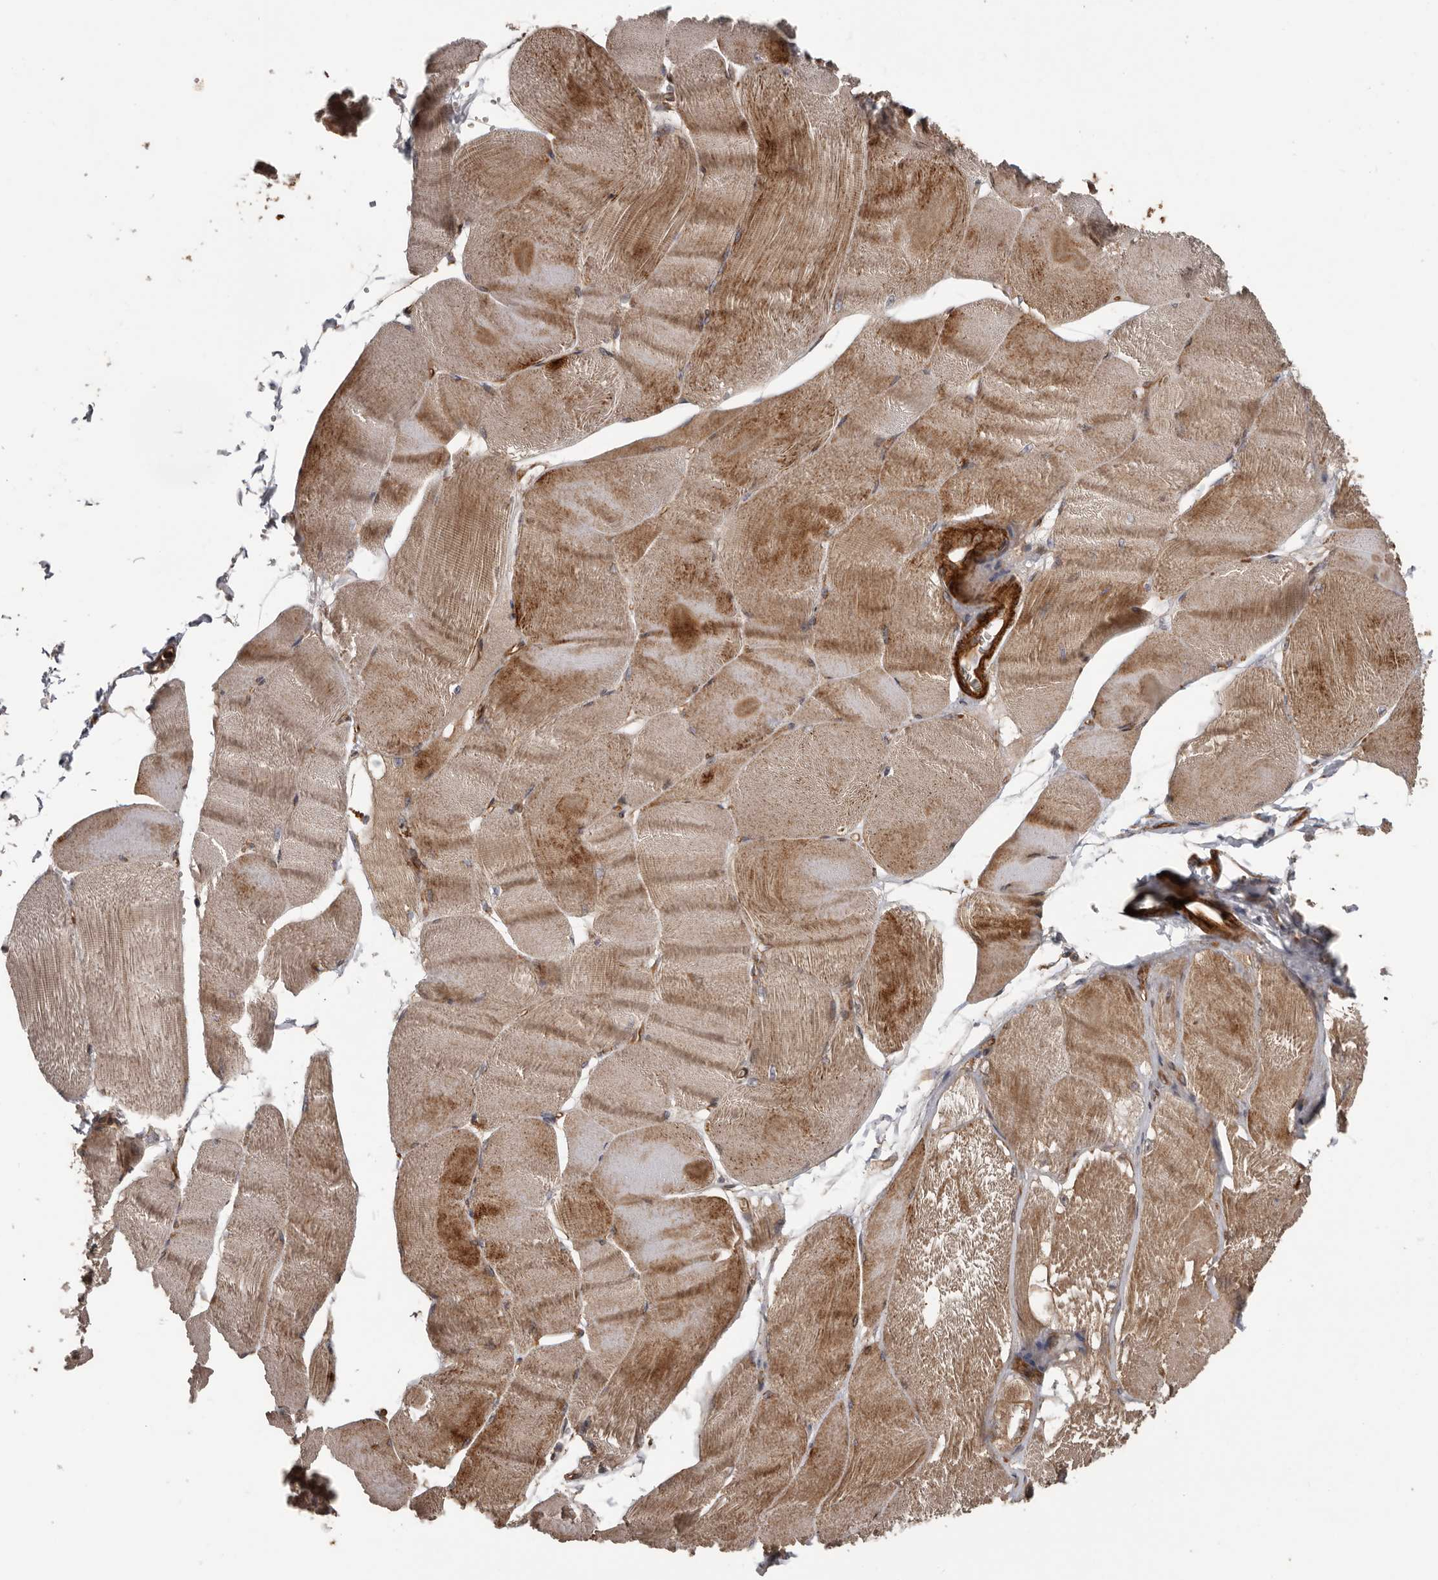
{"staining": {"intensity": "moderate", "quantity": ">75%", "location": "cytoplasmic/membranous"}, "tissue": "skeletal muscle", "cell_type": "Myocytes", "image_type": "normal", "snomed": [{"axis": "morphology", "description": "Normal tissue, NOS"}, {"axis": "morphology", "description": "Basal cell carcinoma"}, {"axis": "topography", "description": "Skeletal muscle"}], "caption": "Approximately >75% of myocytes in unremarkable skeletal muscle reveal moderate cytoplasmic/membranous protein staining as visualized by brown immunohistochemical staining.", "gene": "ARHGEF5", "patient": {"sex": "female", "age": 64}}